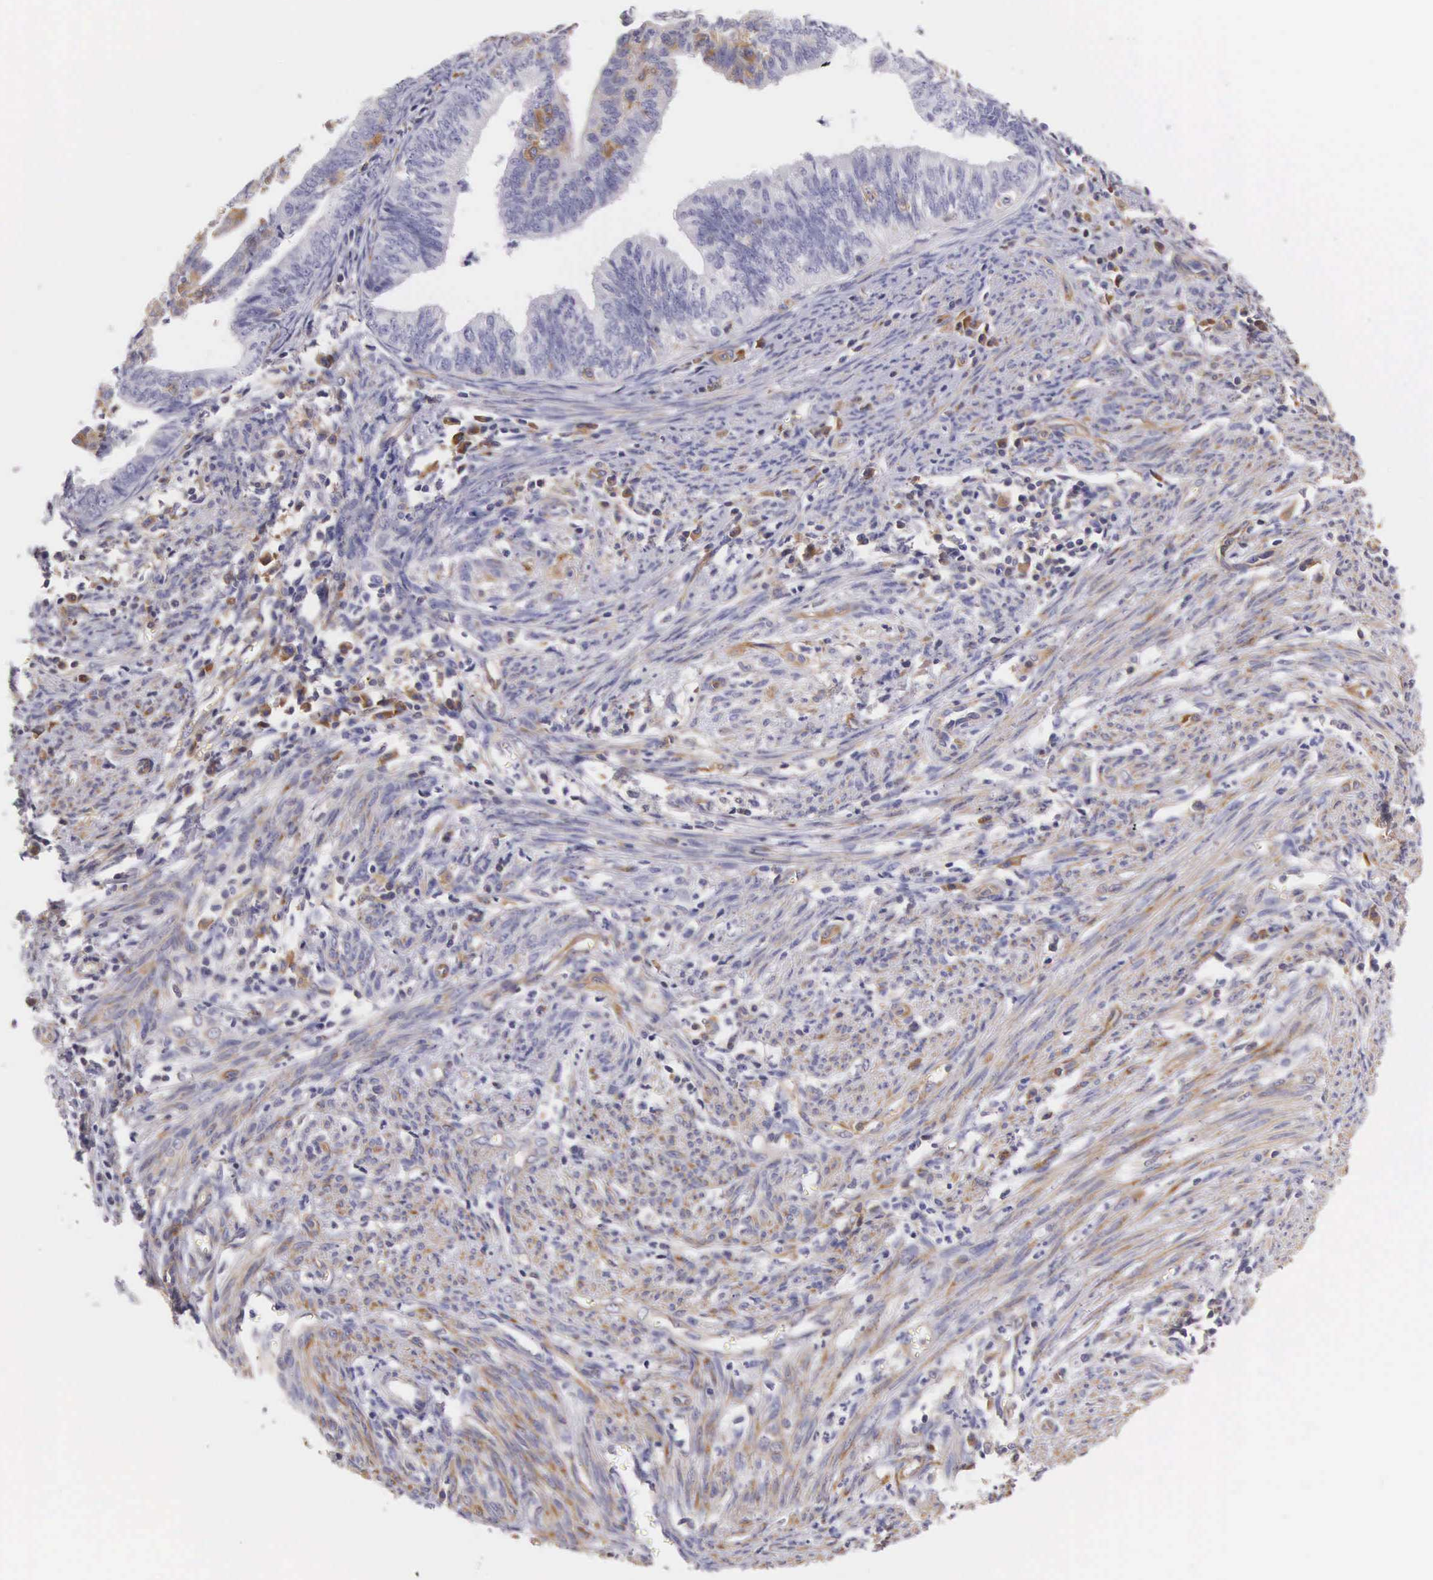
{"staining": {"intensity": "moderate", "quantity": "25%-75%", "location": "cytoplasmic/membranous"}, "tissue": "endometrial cancer", "cell_type": "Tumor cells", "image_type": "cancer", "snomed": [{"axis": "morphology", "description": "Adenocarcinoma, NOS"}, {"axis": "topography", "description": "Endometrium"}], "caption": "A high-resolution micrograph shows immunohistochemistry staining of adenocarcinoma (endometrial), which shows moderate cytoplasmic/membranous positivity in approximately 25%-75% of tumor cells. The protein is stained brown, and the nuclei are stained in blue (DAB IHC with brightfield microscopy, high magnification).", "gene": "OSBPL3", "patient": {"sex": "female", "age": 66}}